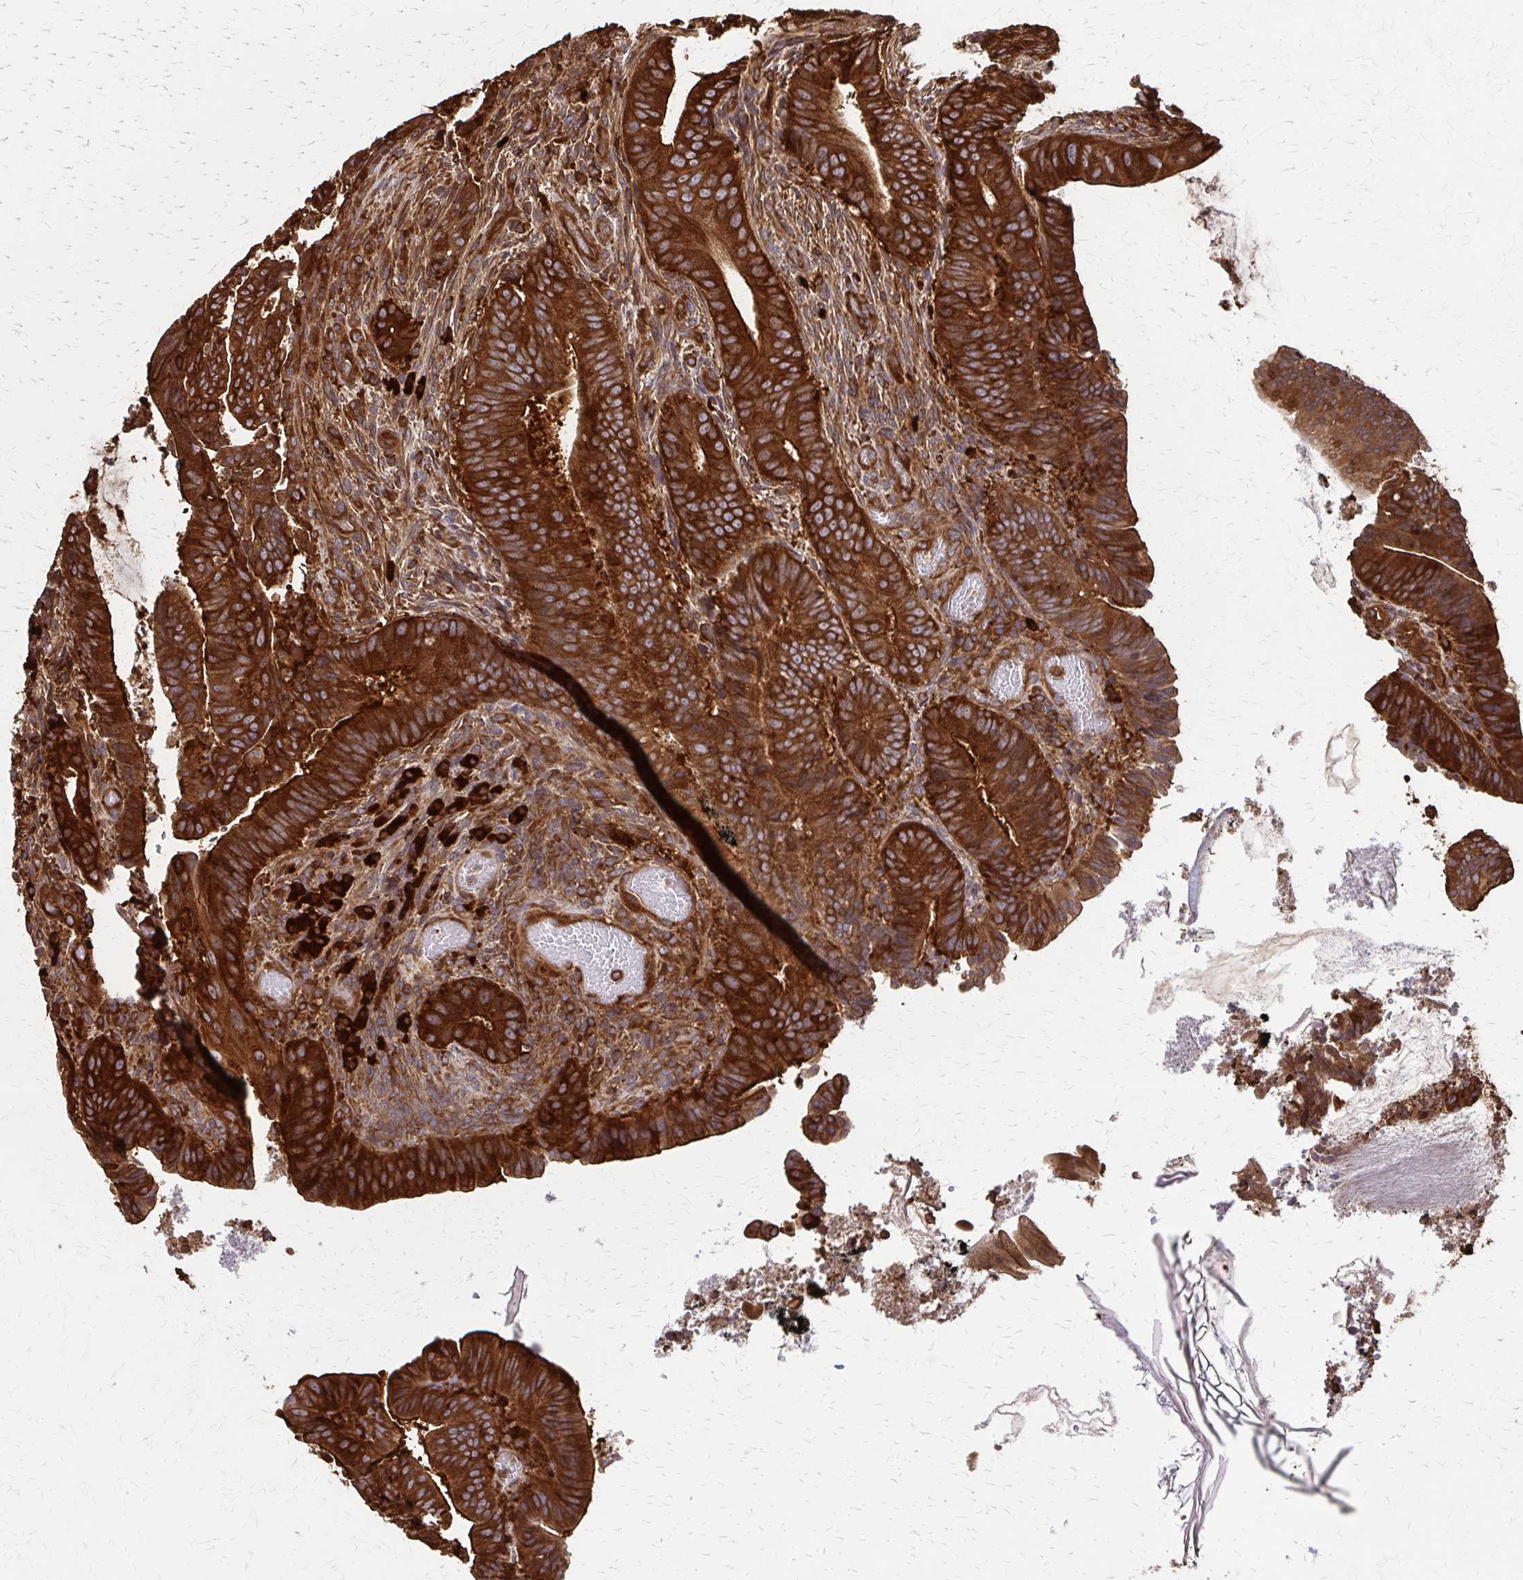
{"staining": {"intensity": "strong", "quantity": ">75%", "location": "cytoplasmic/membranous"}, "tissue": "colorectal cancer", "cell_type": "Tumor cells", "image_type": "cancer", "snomed": [{"axis": "morphology", "description": "Adenocarcinoma, NOS"}, {"axis": "topography", "description": "Colon"}], "caption": "Colorectal cancer tissue reveals strong cytoplasmic/membranous staining in about >75% of tumor cells, visualized by immunohistochemistry. (DAB IHC, brown staining for protein, blue staining for nuclei).", "gene": "EEF2", "patient": {"sex": "female", "age": 43}}